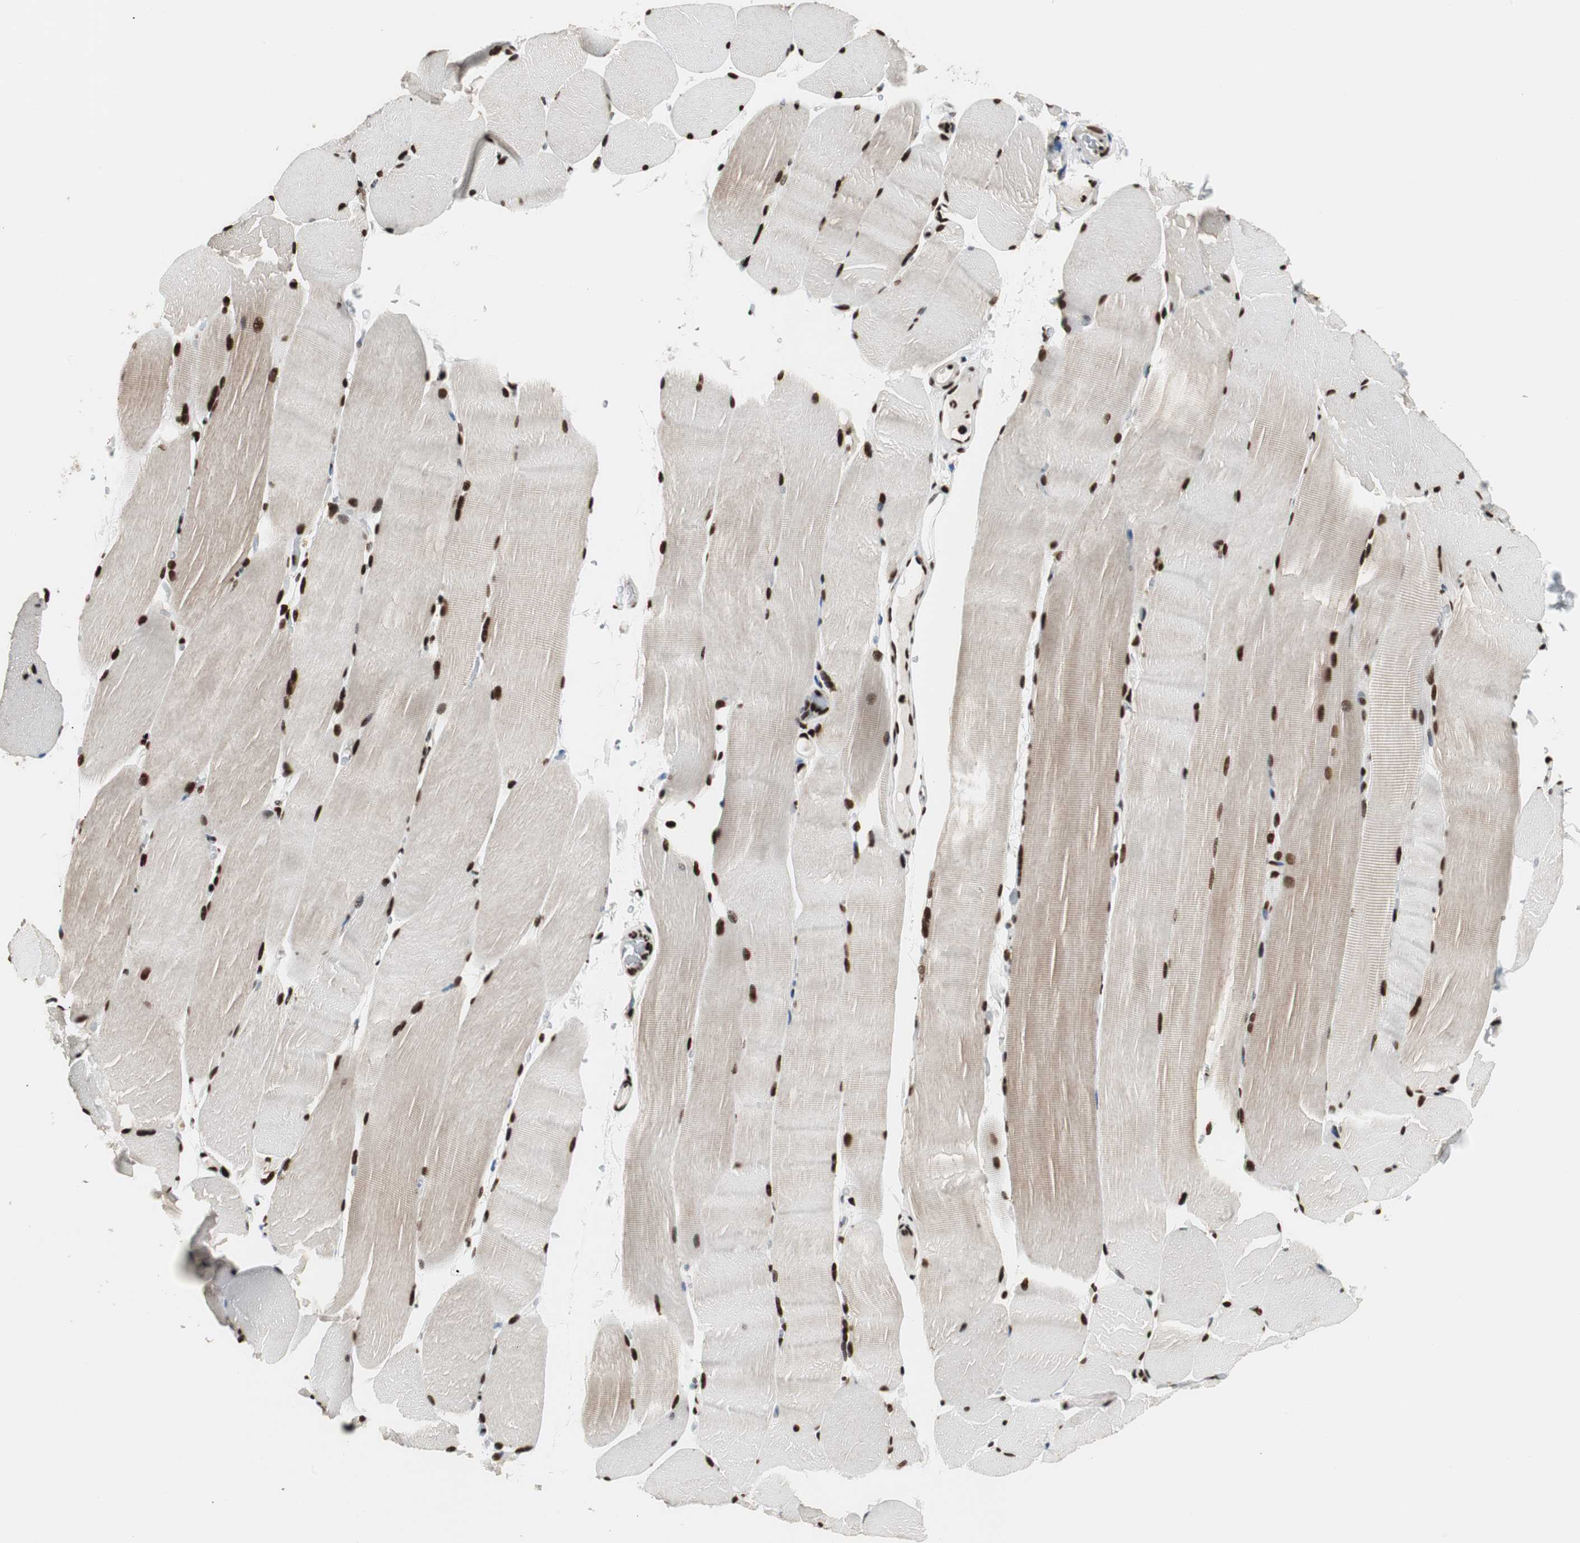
{"staining": {"intensity": "strong", "quantity": ">75%", "location": "nuclear"}, "tissue": "skeletal muscle", "cell_type": "Myocytes", "image_type": "normal", "snomed": [{"axis": "morphology", "description": "Normal tissue, NOS"}, {"axis": "topography", "description": "Skeletal muscle"}, {"axis": "topography", "description": "Parathyroid gland"}], "caption": "Benign skeletal muscle was stained to show a protein in brown. There is high levels of strong nuclear positivity in about >75% of myocytes.", "gene": "MTA2", "patient": {"sex": "female", "age": 37}}